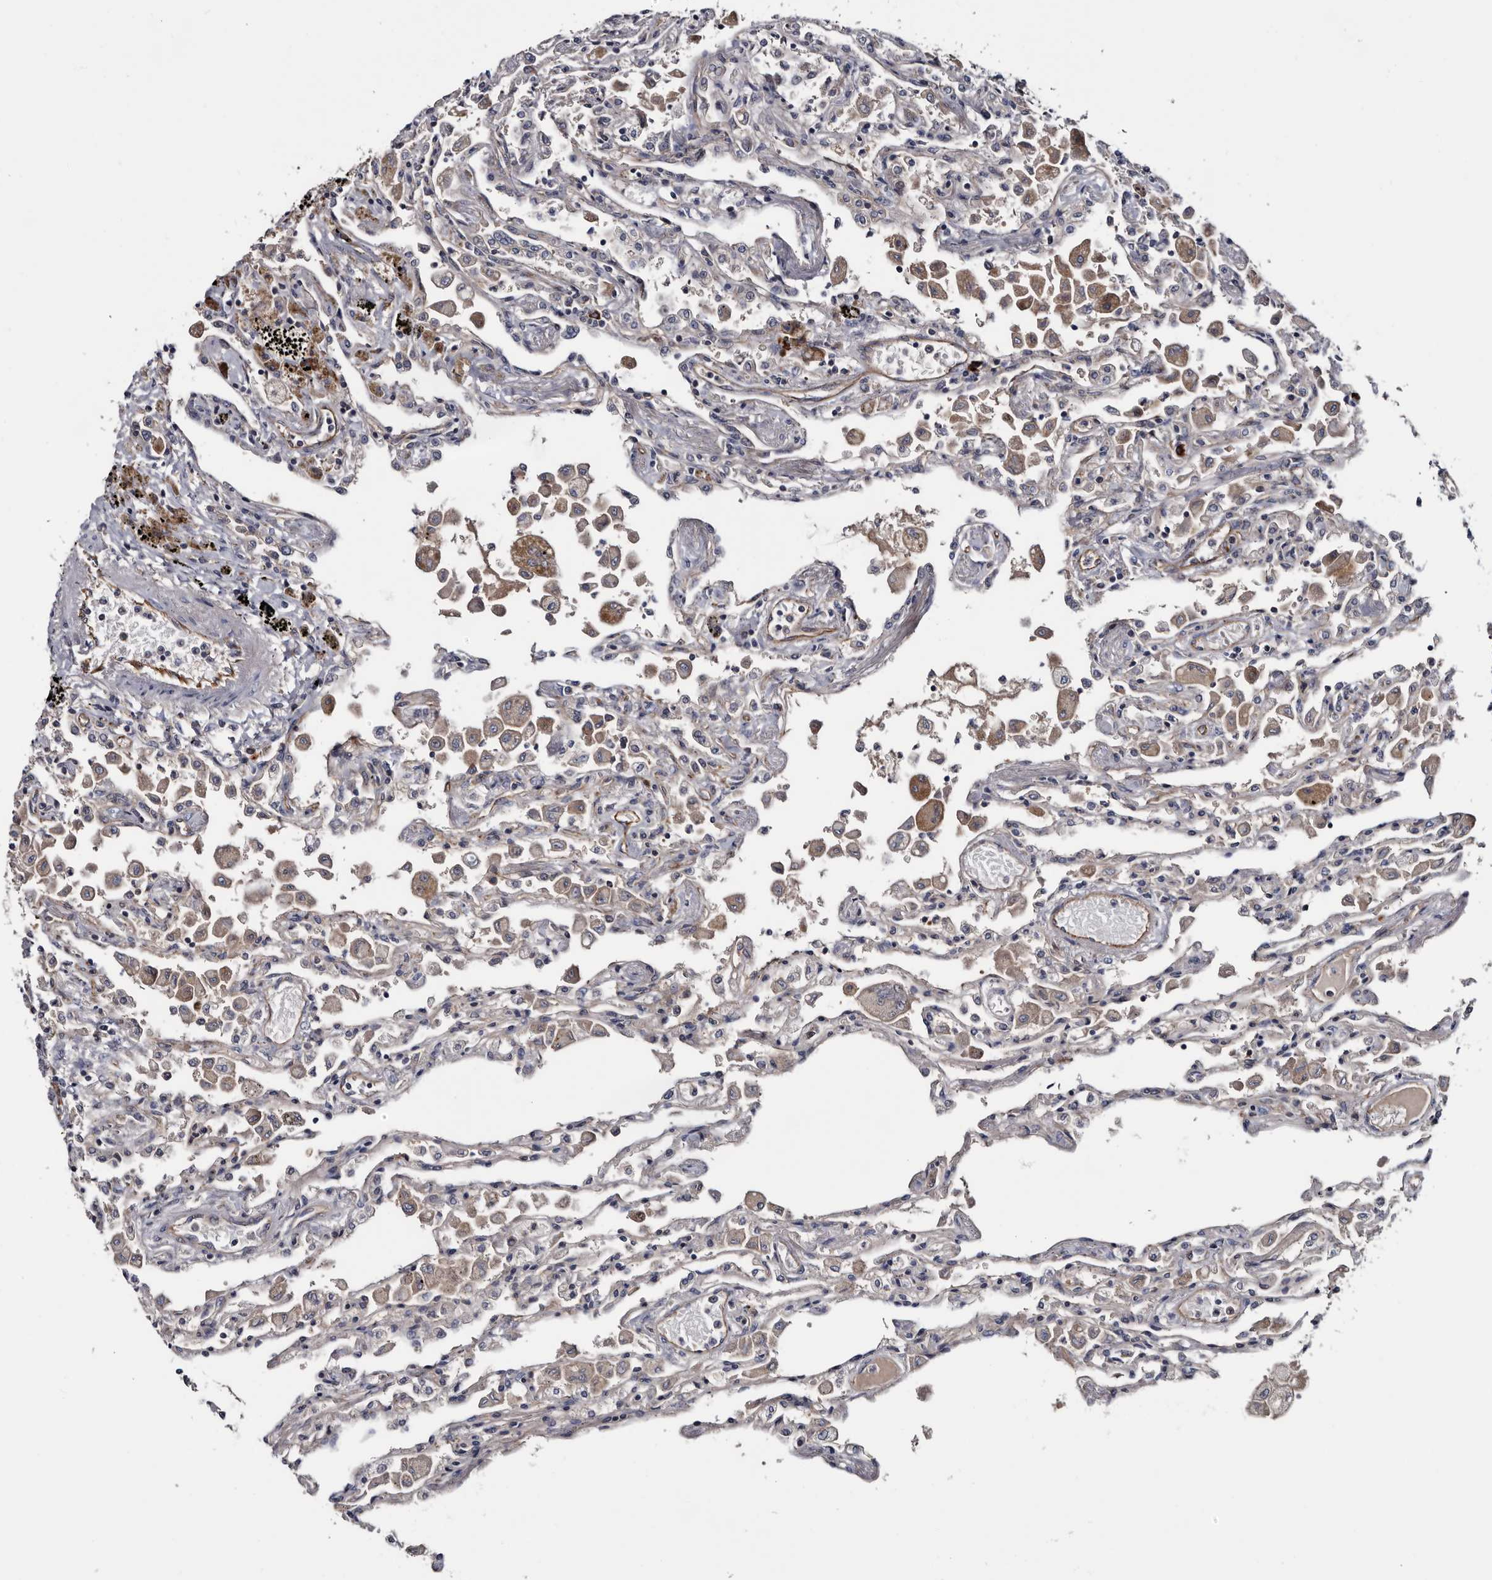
{"staining": {"intensity": "moderate", "quantity": "<25%", "location": "cytoplasmic/membranous"}, "tissue": "lung", "cell_type": "Alveolar cells", "image_type": "normal", "snomed": [{"axis": "morphology", "description": "Normal tissue, NOS"}, {"axis": "topography", "description": "Bronchus"}, {"axis": "topography", "description": "Lung"}], "caption": "Immunohistochemistry (IHC) of unremarkable lung exhibits low levels of moderate cytoplasmic/membranous staining in about <25% of alveolar cells.", "gene": "TSPAN17", "patient": {"sex": "female", "age": 49}}